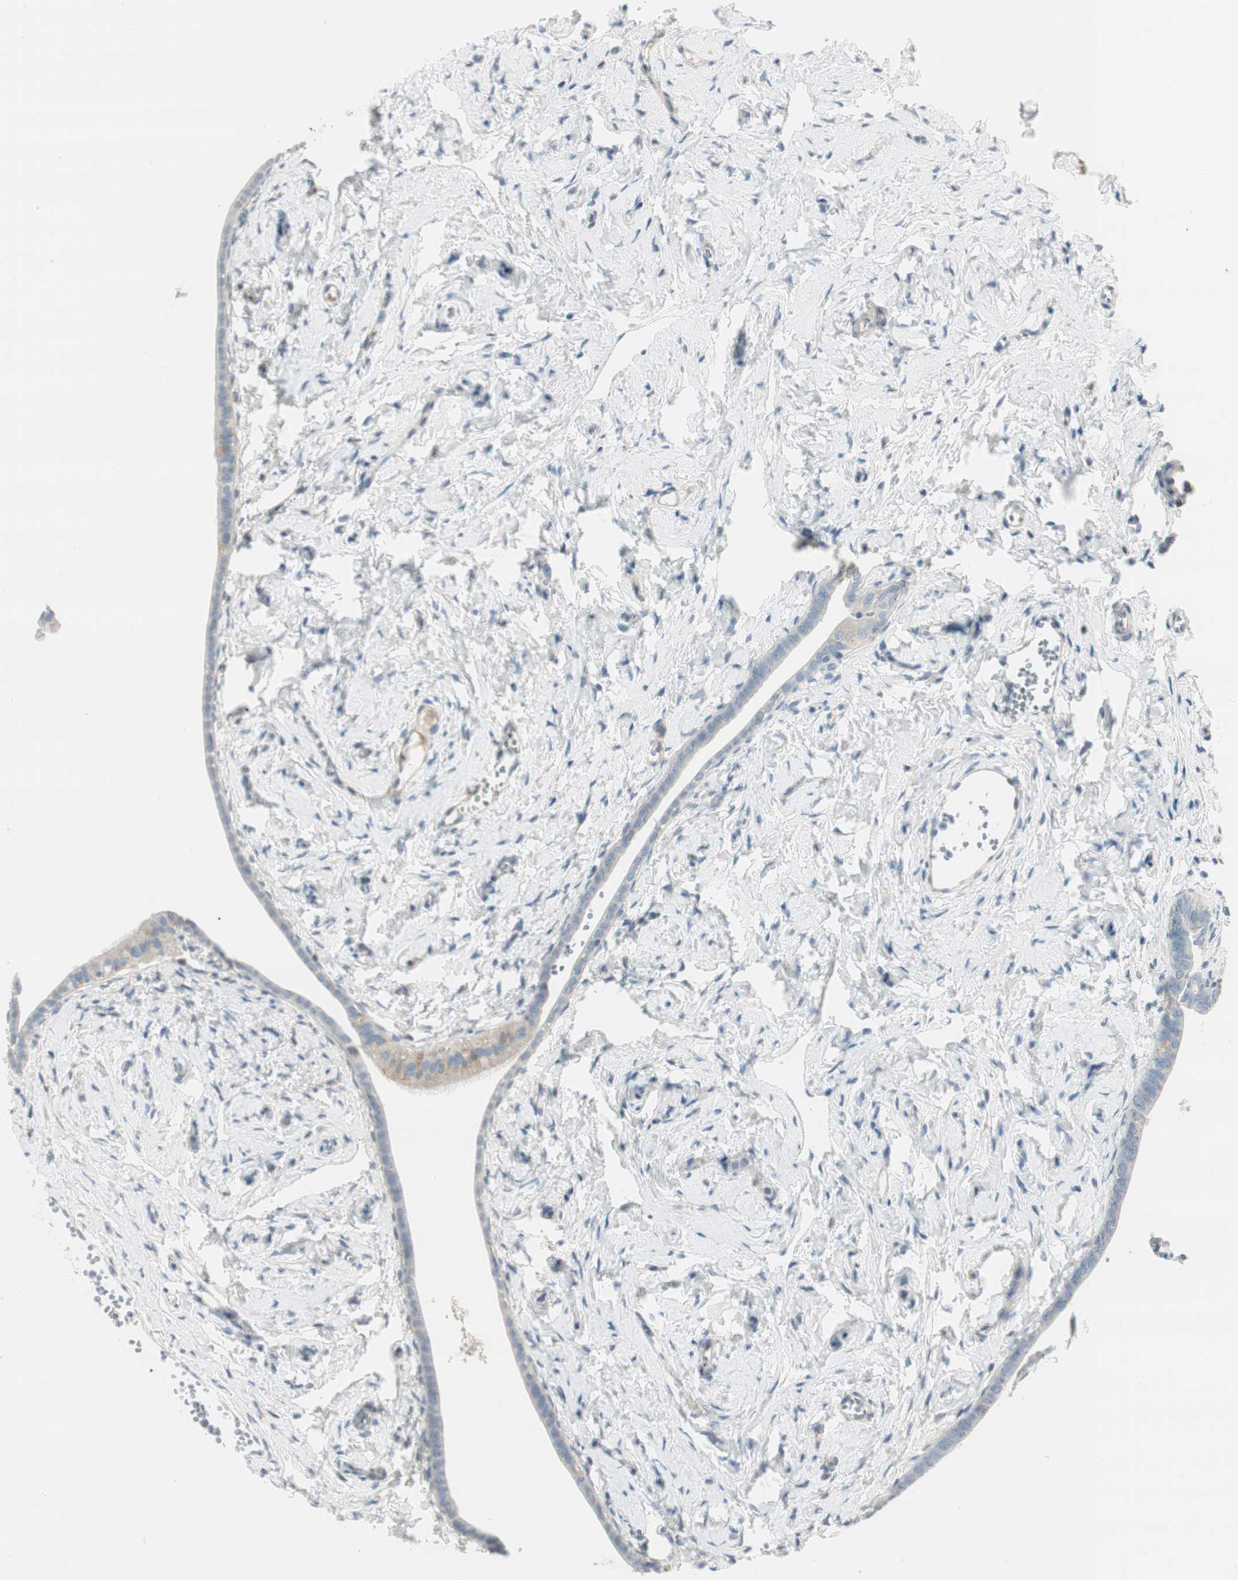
{"staining": {"intensity": "weak", "quantity": "<25%", "location": "cytoplasmic/membranous"}, "tissue": "fallopian tube", "cell_type": "Glandular cells", "image_type": "normal", "snomed": [{"axis": "morphology", "description": "Normal tissue, NOS"}, {"axis": "topography", "description": "Fallopian tube"}], "caption": "High power microscopy histopathology image of an immunohistochemistry (IHC) histopathology image of normal fallopian tube, revealing no significant staining in glandular cells.", "gene": "EVA1A", "patient": {"sex": "female", "age": 71}}